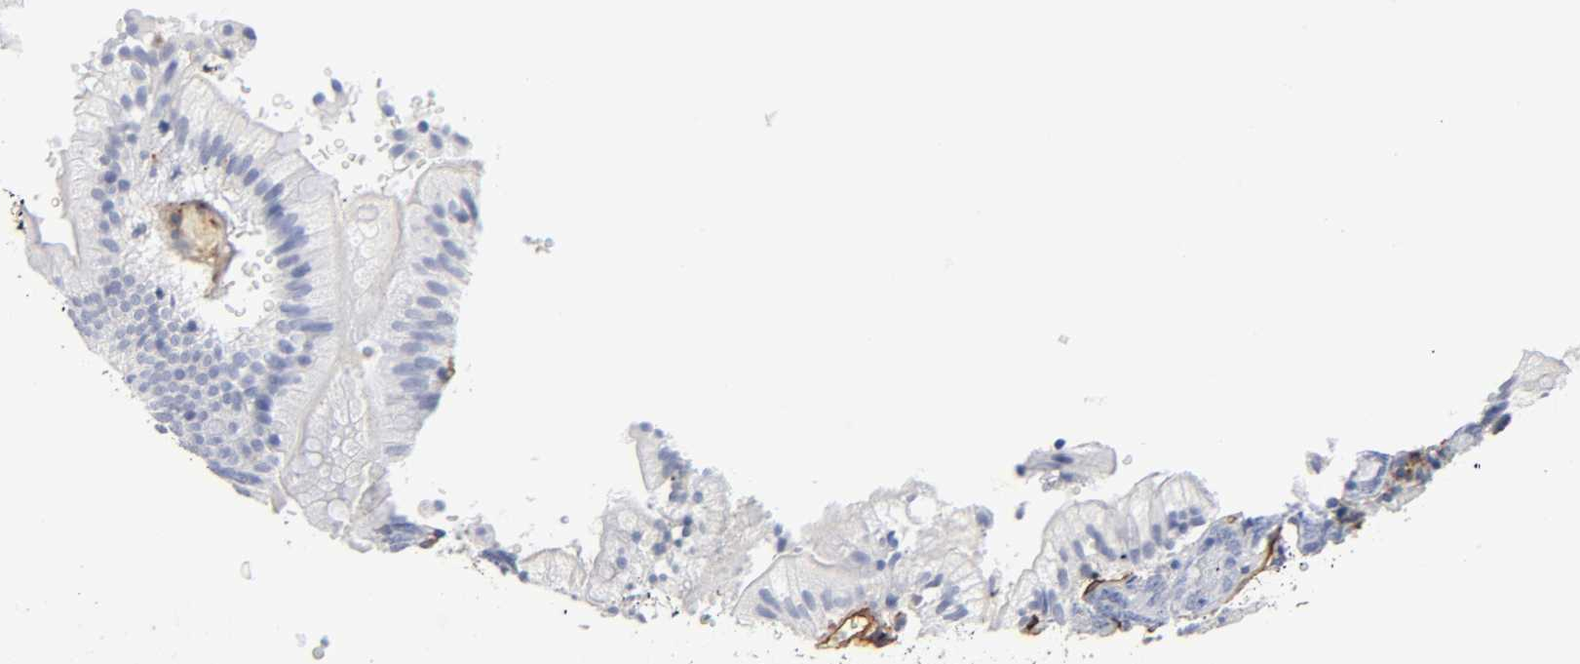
{"staining": {"intensity": "negative", "quantity": "none", "location": "none"}, "tissue": "small intestine", "cell_type": "Glandular cells", "image_type": "normal", "snomed": [{"axis": "morphology", "description": "Normal tissue, NOS"}, {"axis": "topography", "description": "Small intestine"}], "caption": "This is a histopathology image of immunohistochemistry (IHC) staining of benign small intestine, which shows no positivity in glandular cells.", "gene": "ICAM1", "patient": {"sex": "male", "age": 71}}